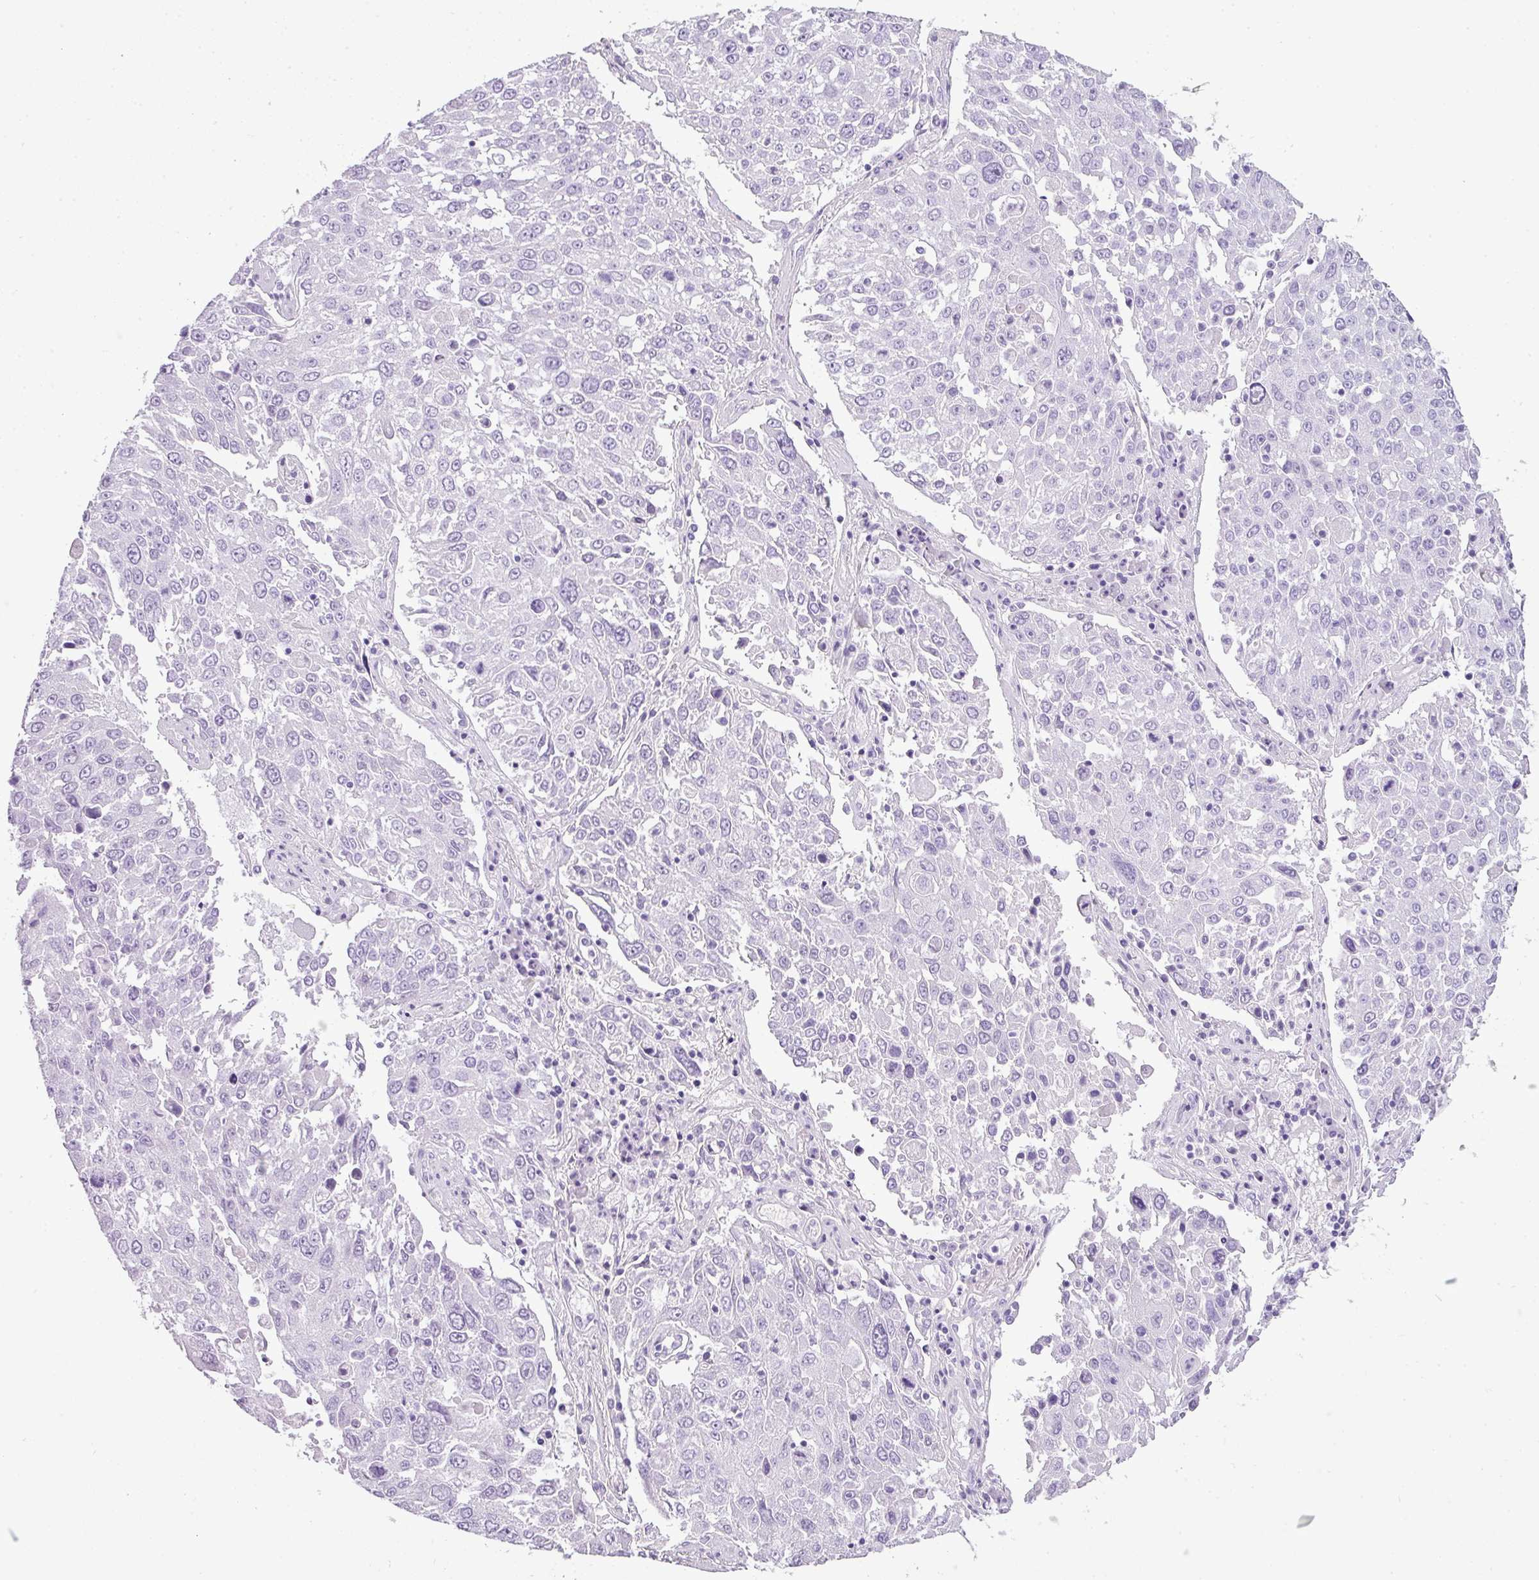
{"staining": {"intensity": "negative", "quantity": "none", "location": "none"}, "tissue": "lung cancer", "cell_type": "Tumor cells", "image_type": "cancer", "snomed": [{"axis": "morphology", "description": "Squamous cell carcinoma, NOS"}, {"axis": "topography", "description": "Lung"}], "caption": "A micrograph of human lung cancer is negative for staining in tumor cells.", "gene": "TNP1", "patient": {"sex": "male", "age": 65}}